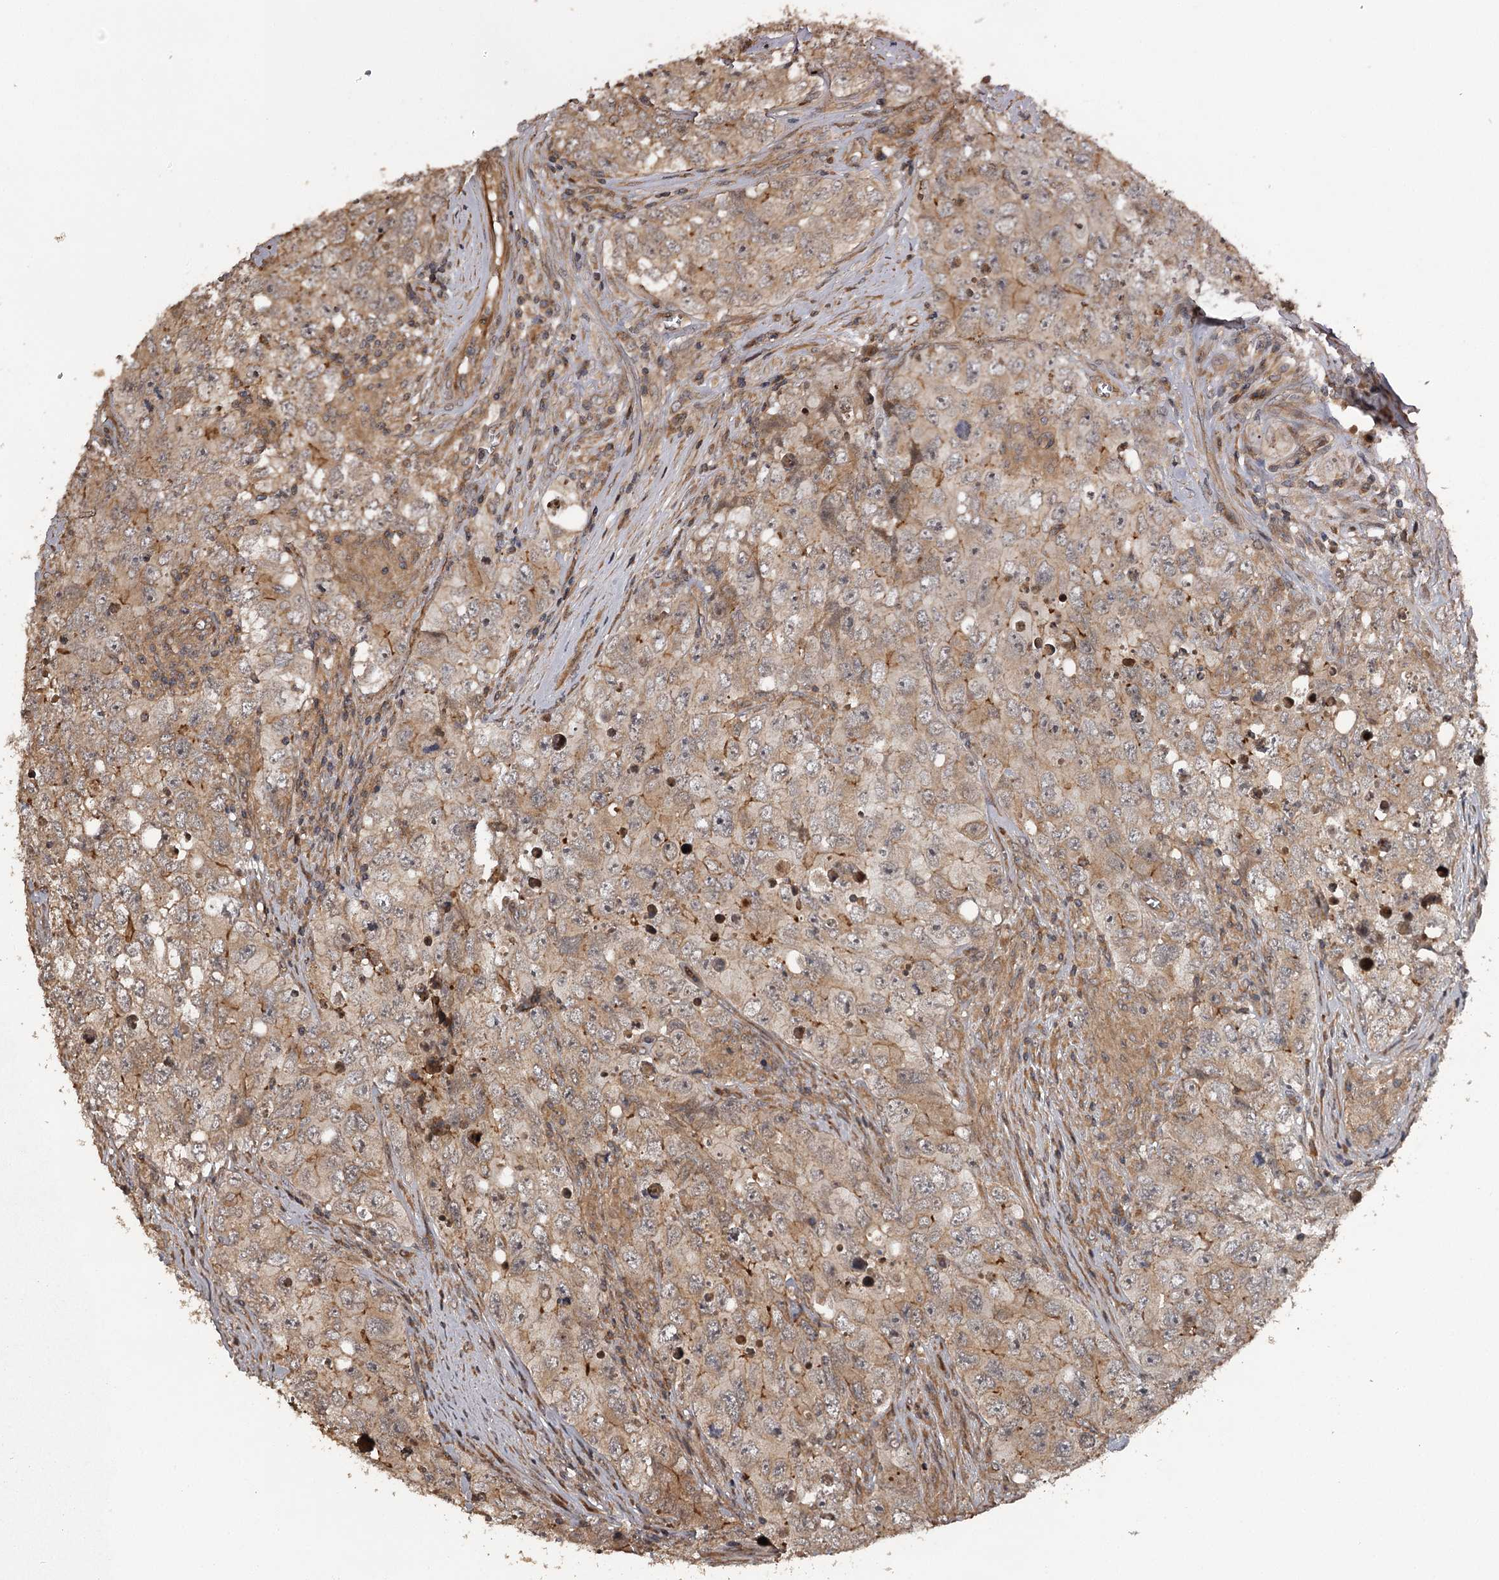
{"staining": {"intensity": "weak", "quantity": ">75%", "location": "cytoplasmic/membranous"}, "tissue": "testis cancer", "cell_type": "Tumor cells", "image_type": "cancer", "snomed": [{"axis": "morphology", "description": "Seminoma, NOS"}, {"axis": "morphology", "description": "Carcinoma, Embryonal, NOS"}, {"axis": "topography", "description": "Testis"}], "caption": "A high-resolution image shows IHC staining of testis seminoma, which demonstrates weak cytoplasmic/membranous expression in about >75% of tumor cells. (DAB = brown stain, brightfield microscopy at high magnification).", "gene": "RAB21", "patient": {"sex": "male", "age": 43}}